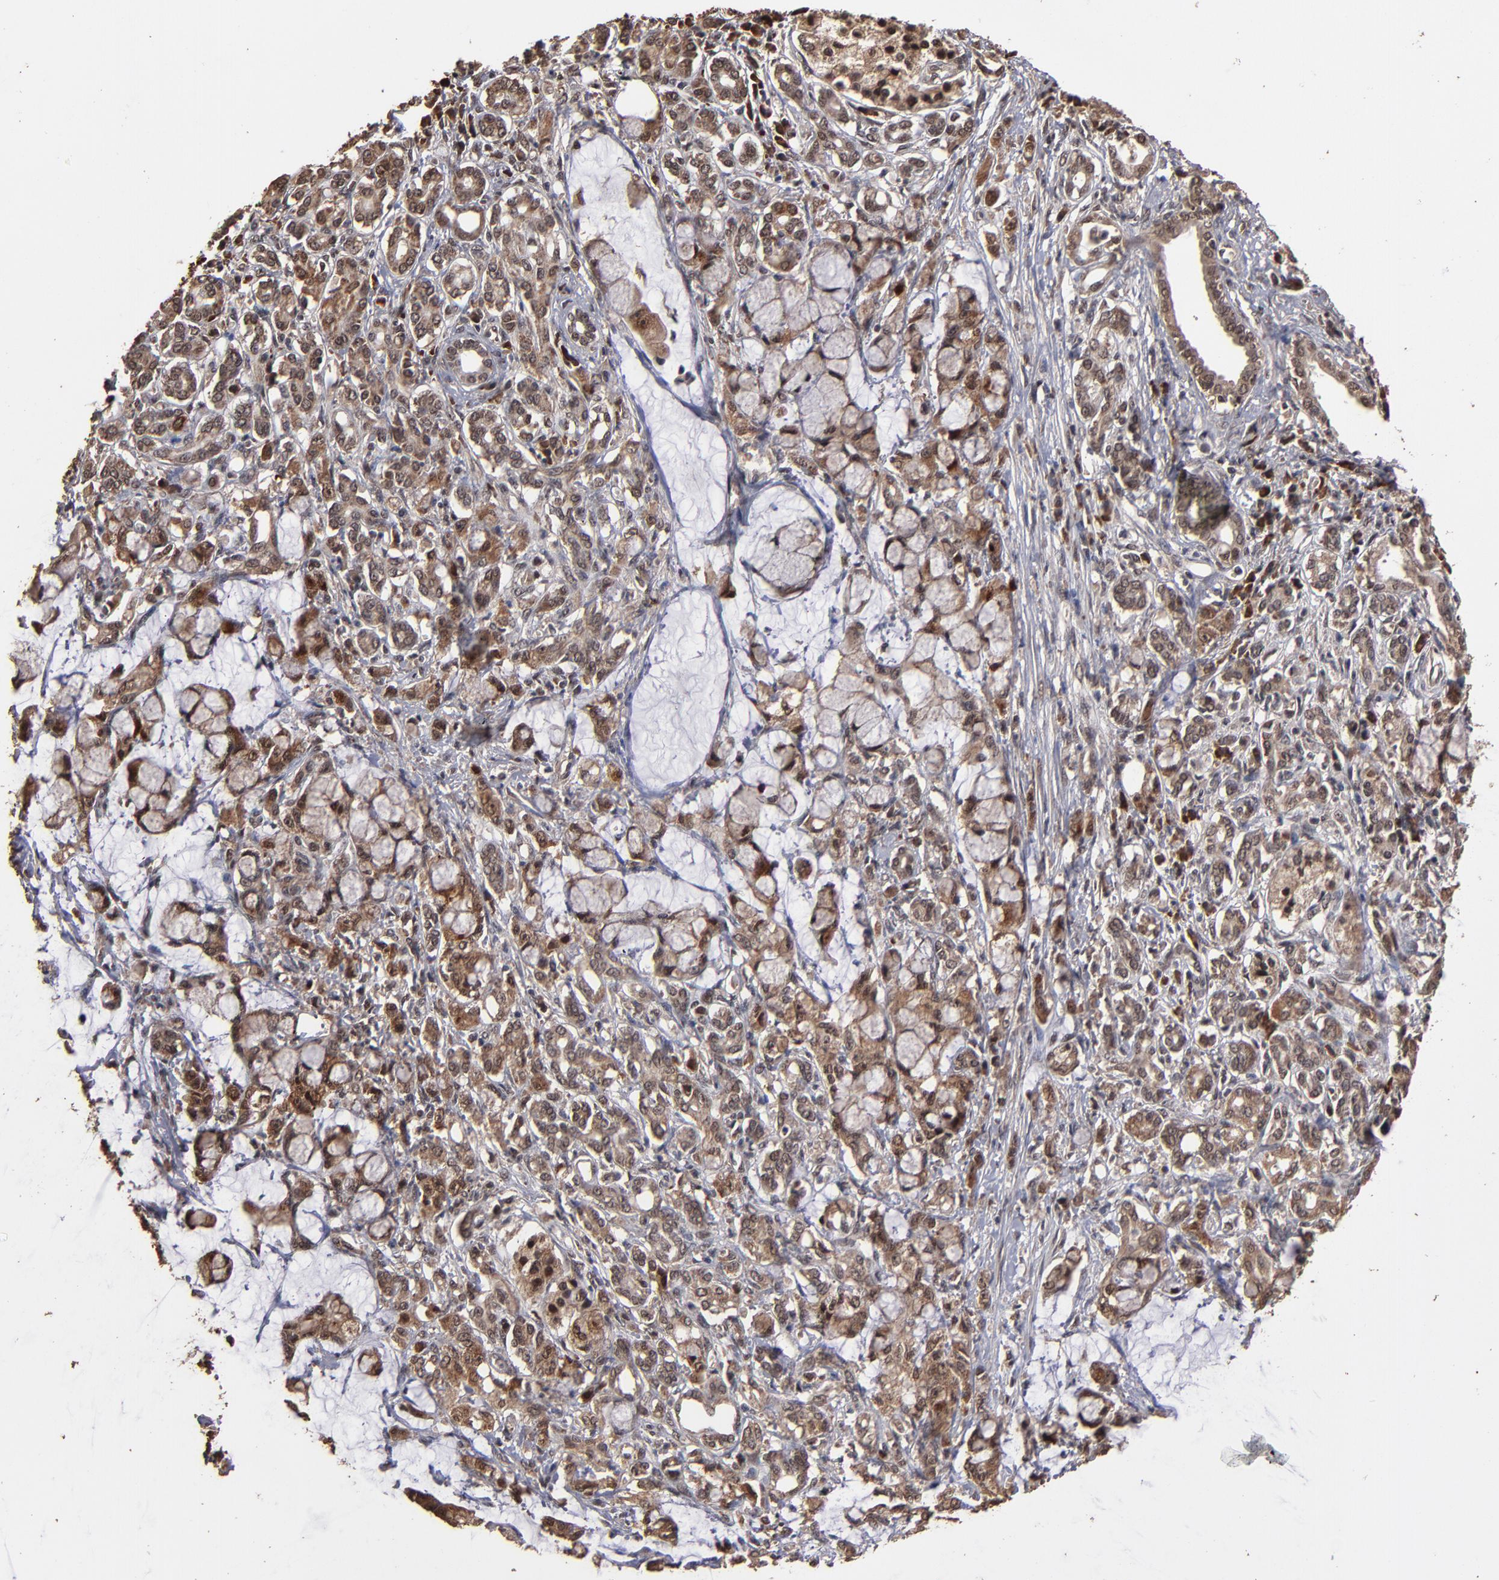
{"staining": {"intensity": "moderate", "quantity": ">75%", "location": "cytoplasmic/membranous,nuclear"}, "tissue": "pancreatic cancer", "cell_type": "Tumor cells", "image_type": "cancer", "snomed": [{"axis": "morphology", "description": "Adenocarcinoma, NOS"}, {"axis": "topography", "description": "Pancreas"}], "caption": "Moderate cytoplasmic/membranous and nuclear staining for a protein is present in approximately >75% of tumor cells of adenocarcinoma (pancreatic) using immunohistochemistry (IHC).", "gene": "NXF2B", "patient": {"sex": "female", "age": 73}}